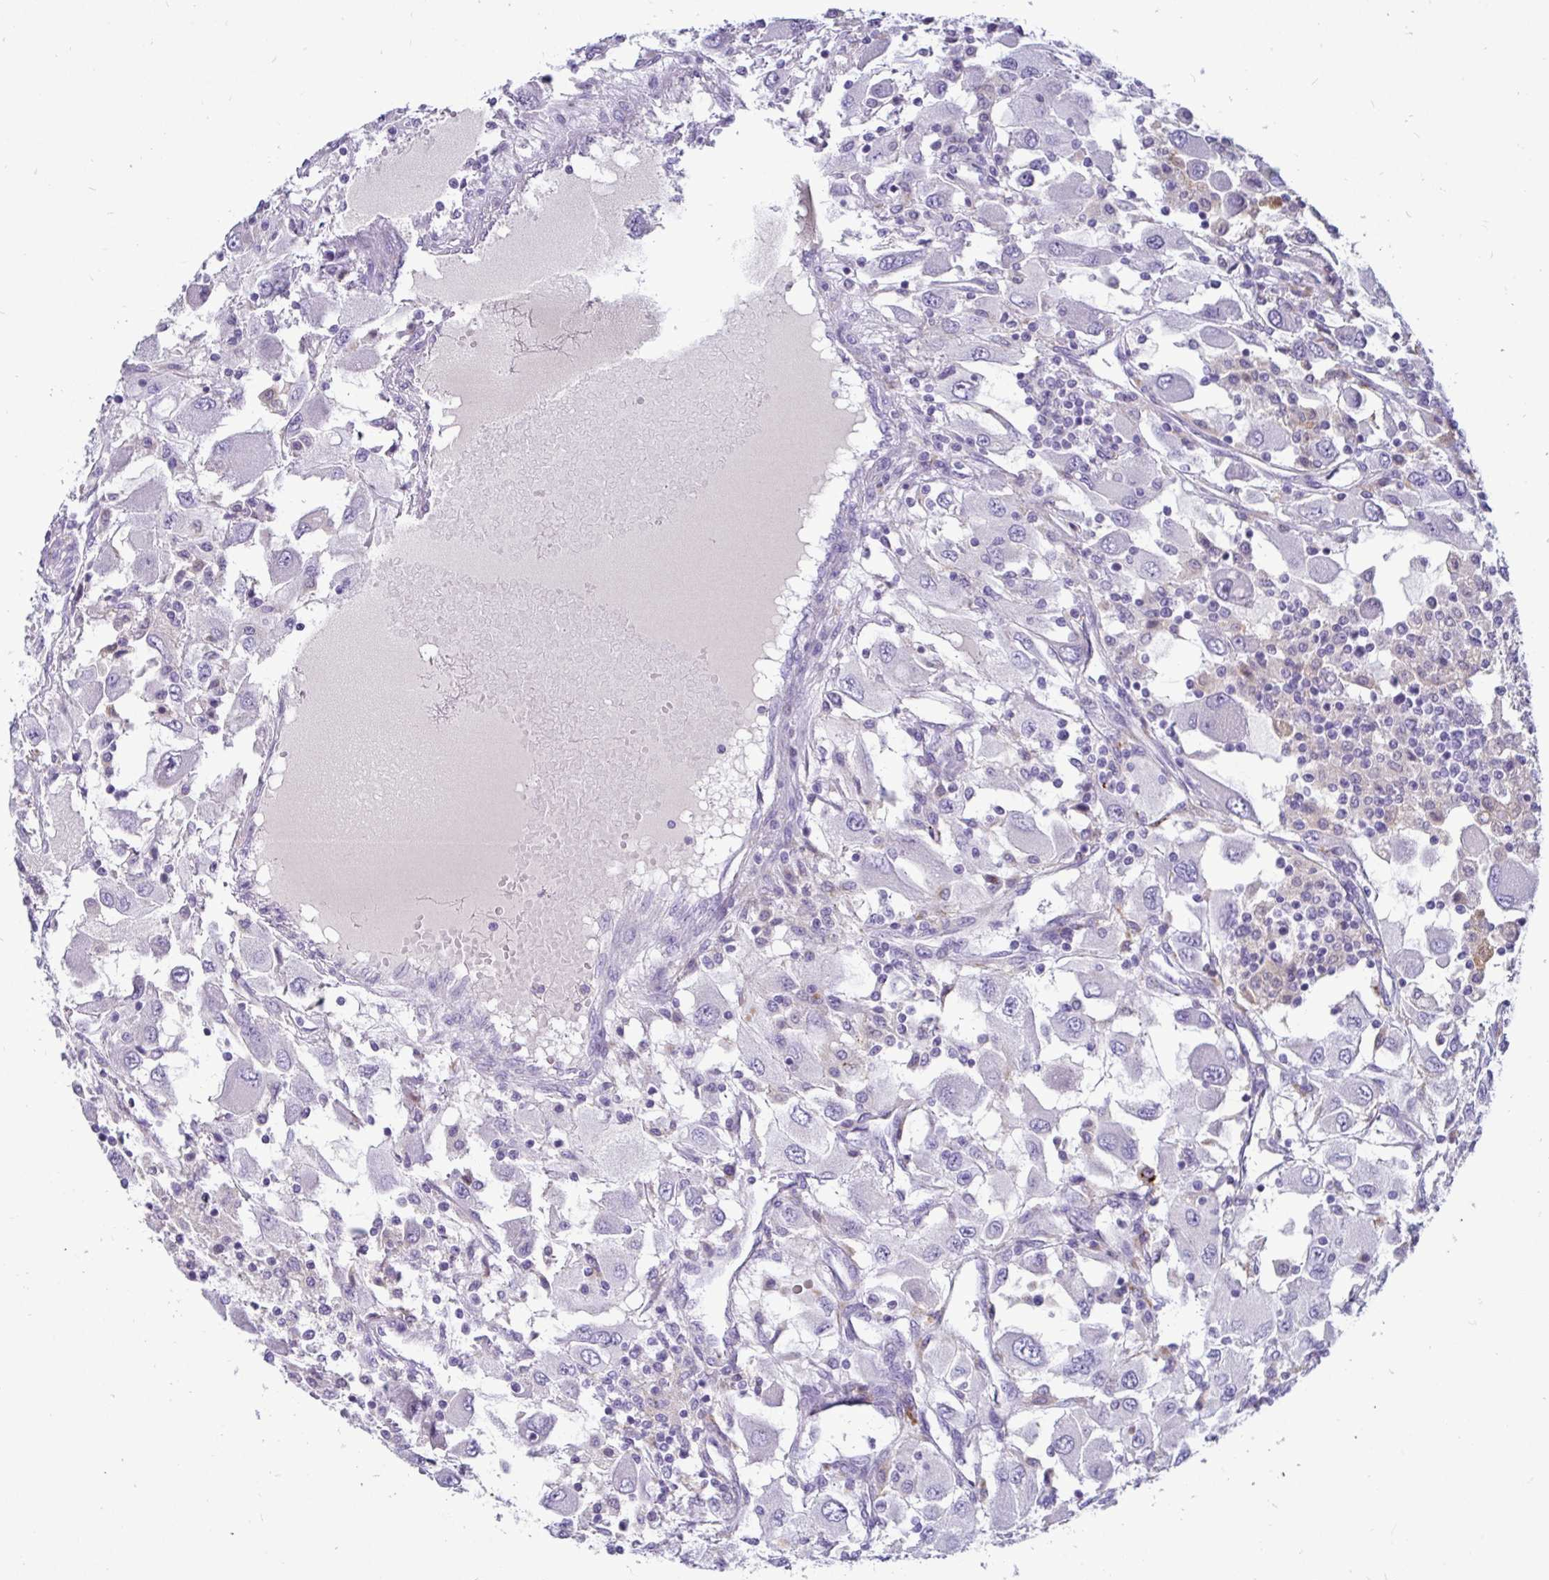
{"staining": {"intensity": "negative", "quantity": "none", "location": "none"}, "tissue": "renal cancer", "cell_type": "Tumor cells", "image_type": "cancer", "snomed": [{"axis": "morphology", "description": "Adenocarcinoma, NOS"}, {"axis": "topography", "description": "Kidney"}], "caption": "Renal cancer was stained to show a protein in brown. There is no significant positivity in tumor cells. (Immunohistochemistry (ihc), brightfield microscopy, high magnification).", "gene": "CTSZ", "patient": {"sex": "female", "age": 67}}